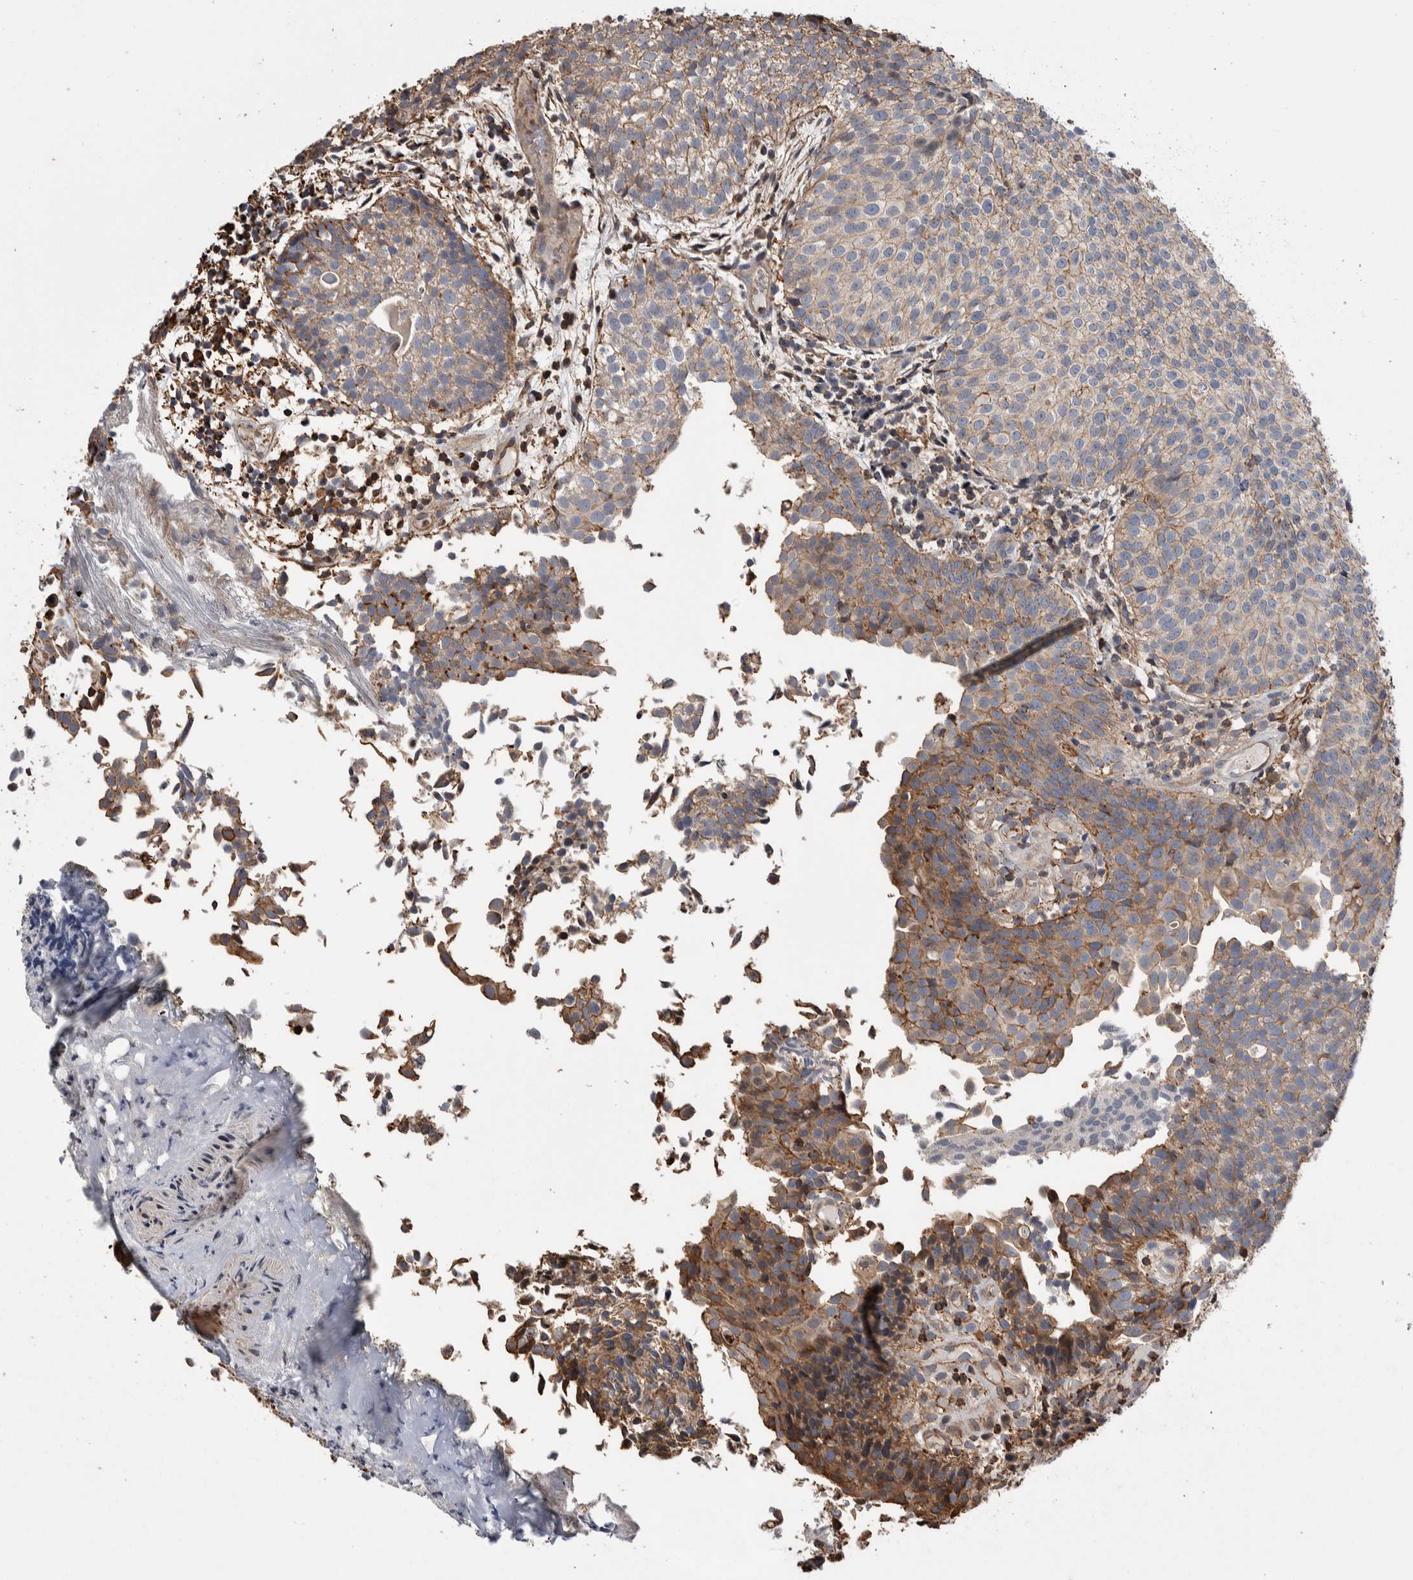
{"staining": {"intensity": "moderate", "quantity": "25%-75%", "location": "cytoplasmic/membranous"}, "tissue": "urothelial cancer", "cell_type": "Tumor cells", "image_type": "cancer", "snomed": [{"axis": "morphology", "description": "Urothelial carcinoma, Low grade"}, {"axis": "topography", "description": "Urinary bladder"}], "caption": "Tumor cells show moderate cytoplasmic/membranous staining in approximately 25%-75% of cells in low-grade urothelial carcinoma.", "gene": "ENPP2", "patient": {"sex": "male", "age": 86}}